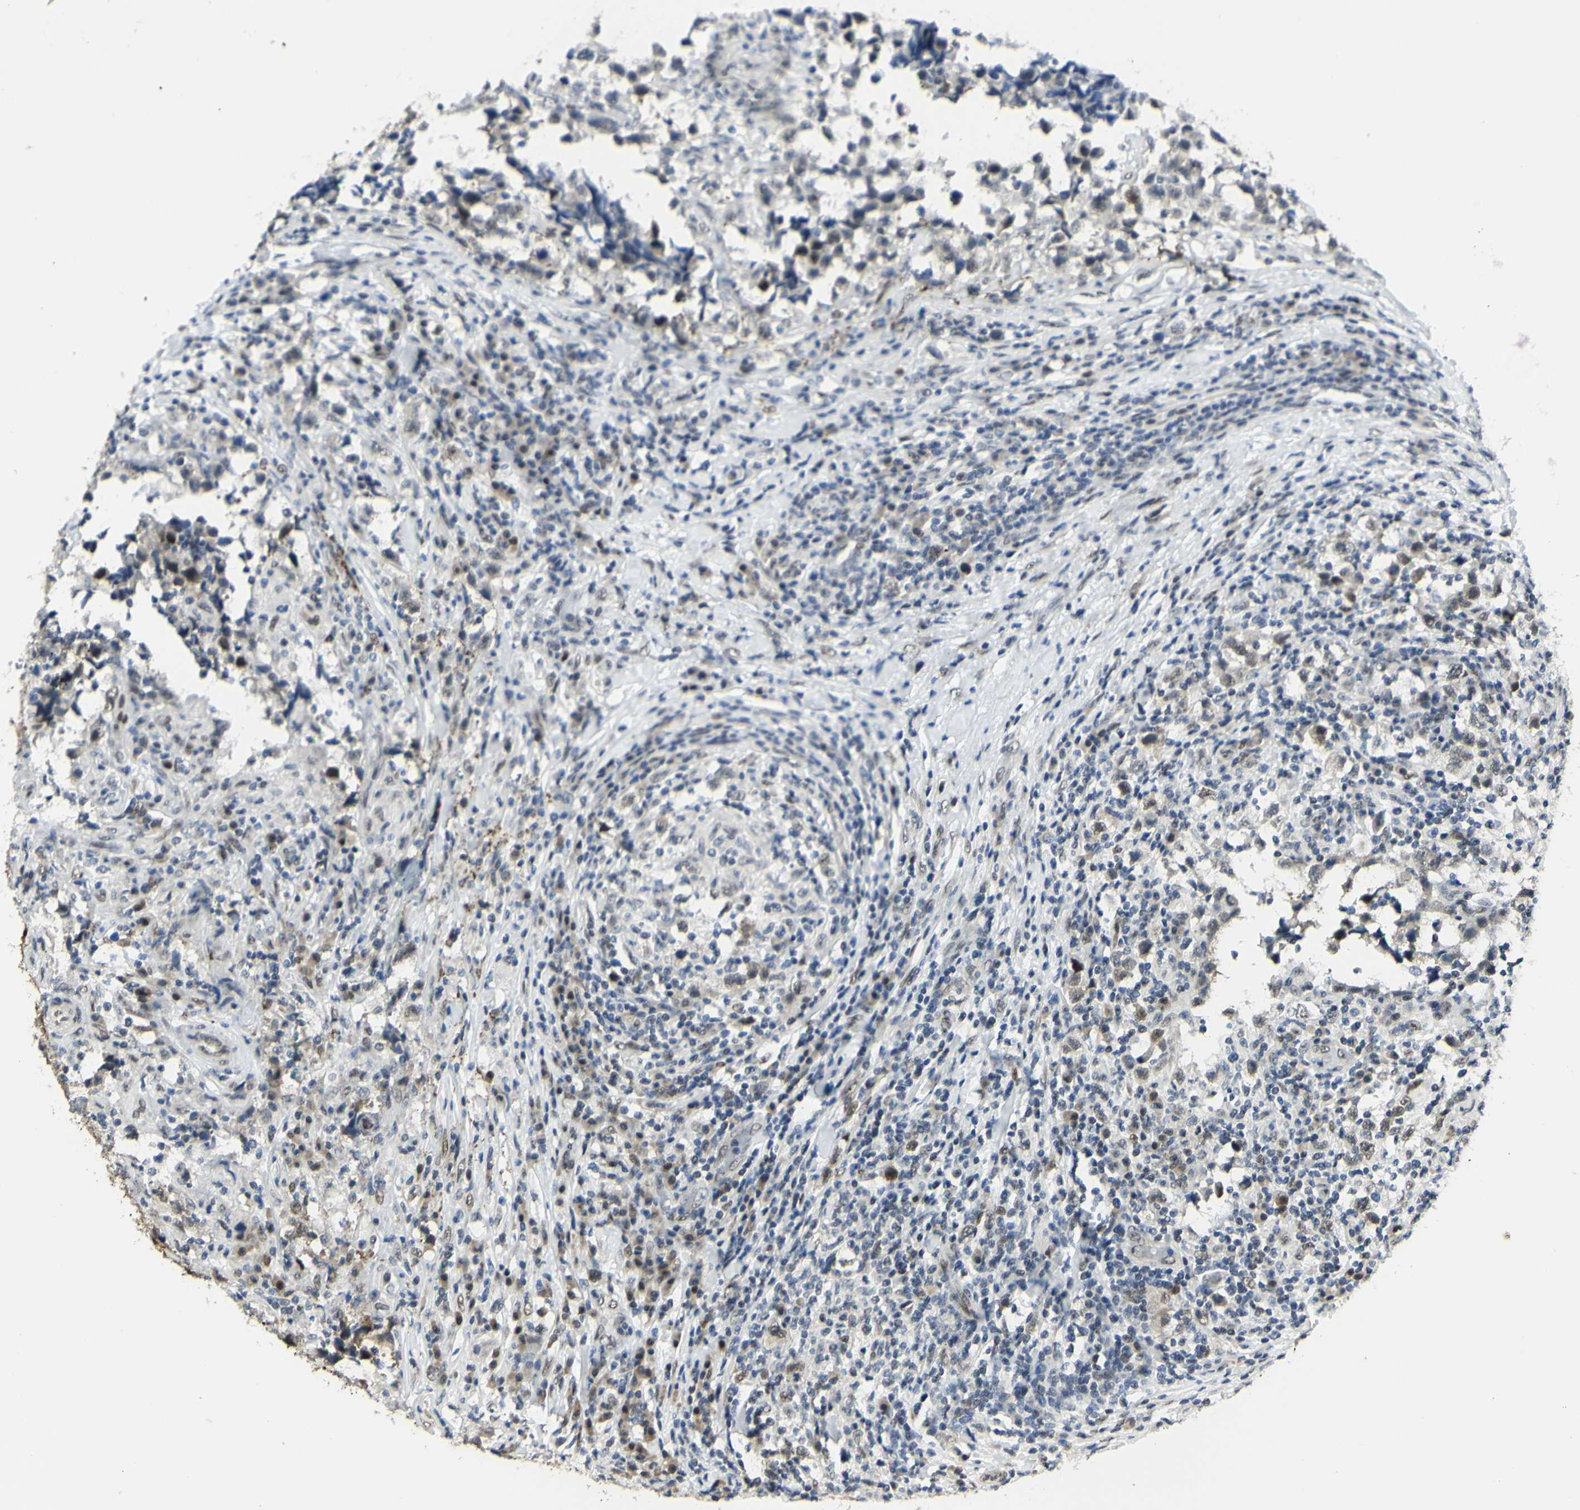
{"staining": {"intensity": "weak", "quantity": "25%-75%", "location": "nuclear"}, "tissue": "testis cancer", "cell_type": "Tumor cells", "image_type": "cancer", "snomed": [{"axis": "morphology", "description": "Carcinoma, Embryonal, NOS"}, {"axis": "topography", "description": "Testis"}], "caption": "Protein analysis of testis cancer tissue exhibits weak nuclear positivity in approximately 25%-75% of tumor cells.", "gene": "DDX1", "patient": {"sex": "male", "age": 21}}